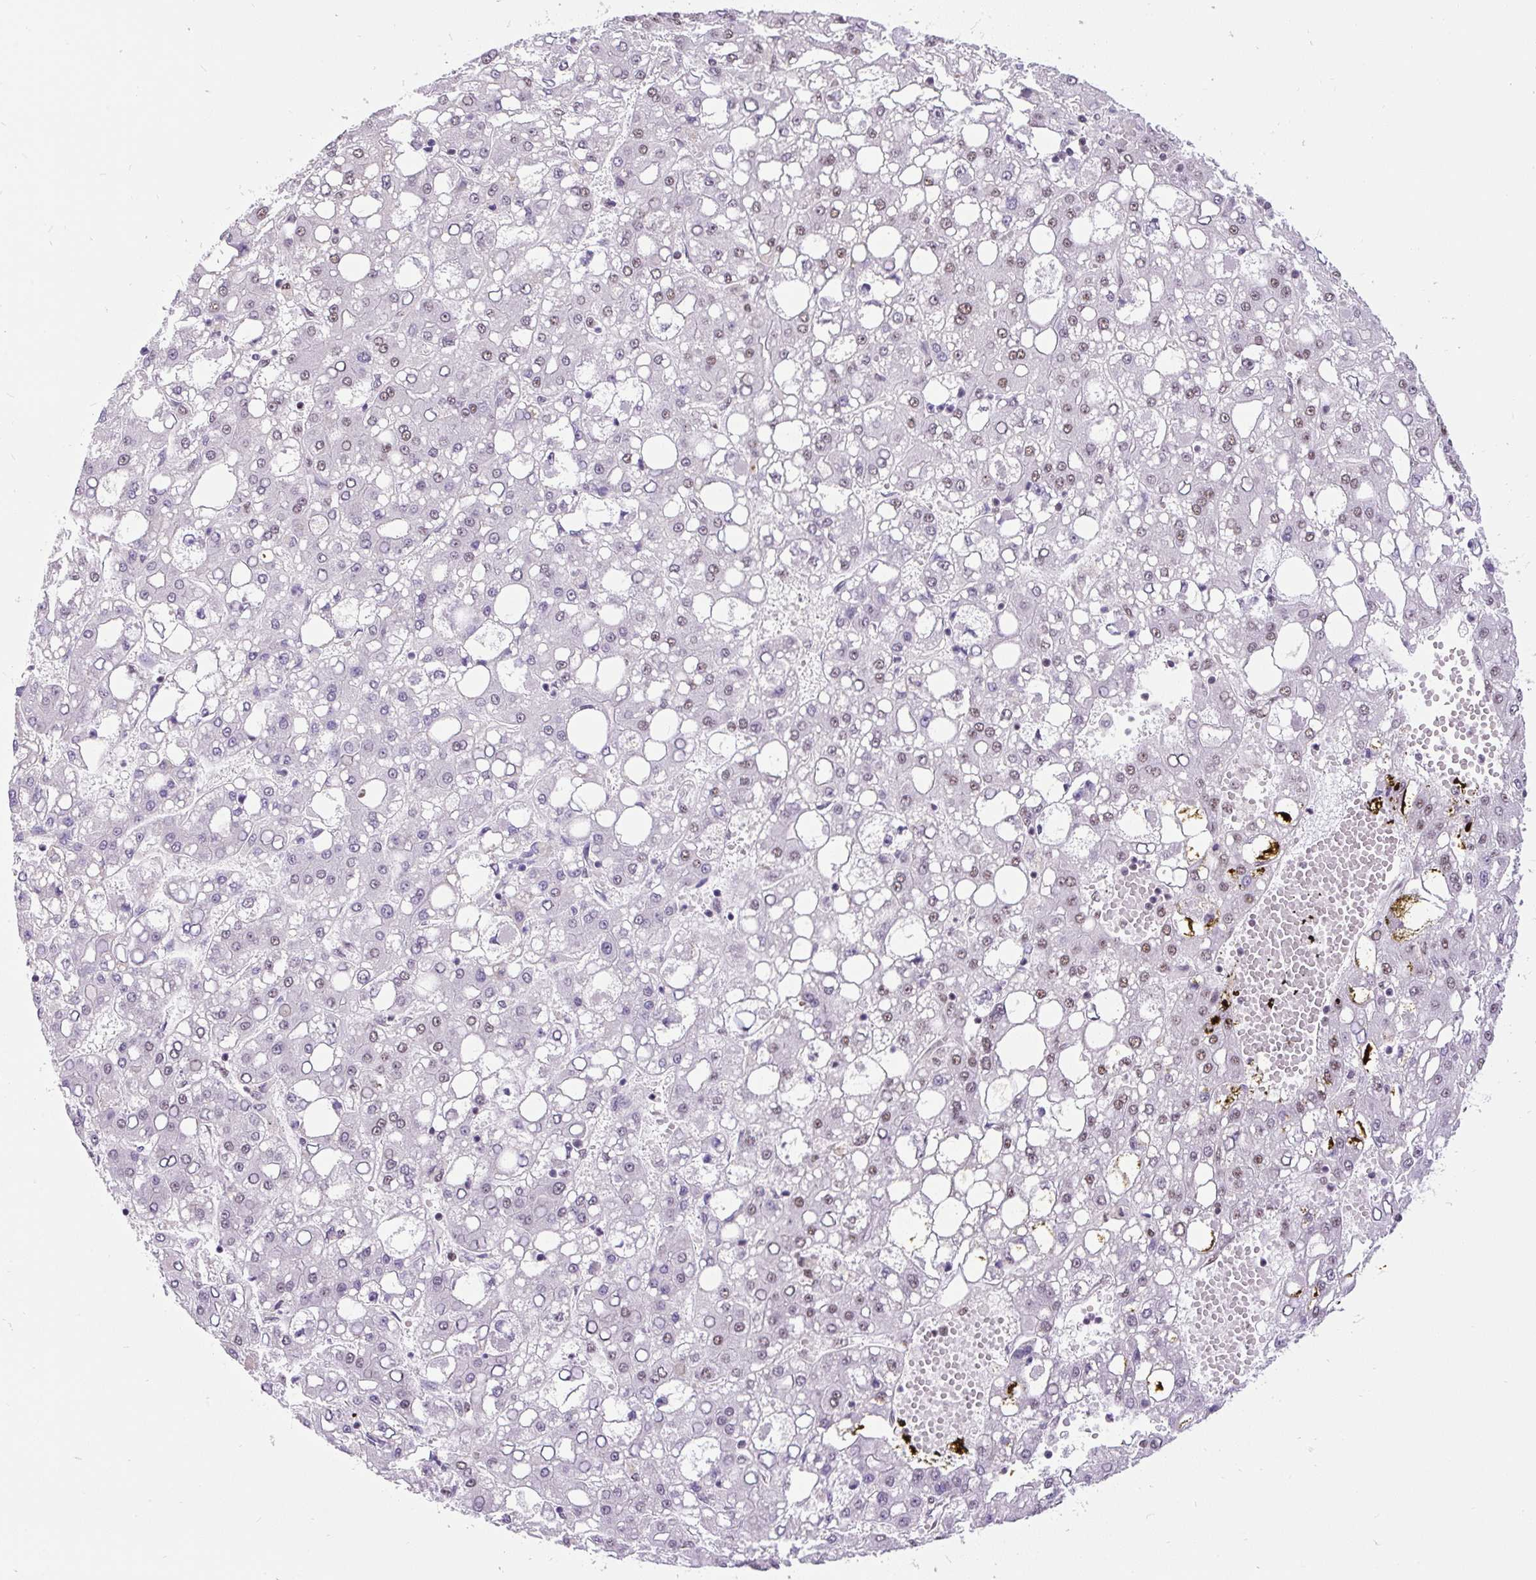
{"staining": {"intensity": "weak", "quantity": "<25%", "location": "nuclear"}, "tissue": "liver cancer", "cell_type": "Tumor cells", "image_type": "cancer", "snomed": [{"axis": "morphology", "description": "Carcinoma, Hepatocellular, NOS"}, {"axis": "topography", "description": "Liver"}], "caption": "A micrograph of hepatocellular carcinoma (liver) stained for a protein shows no brown staining in tumor cells.", "gene": "SMC5", "patient": {"sex": "male", "age": 65}}